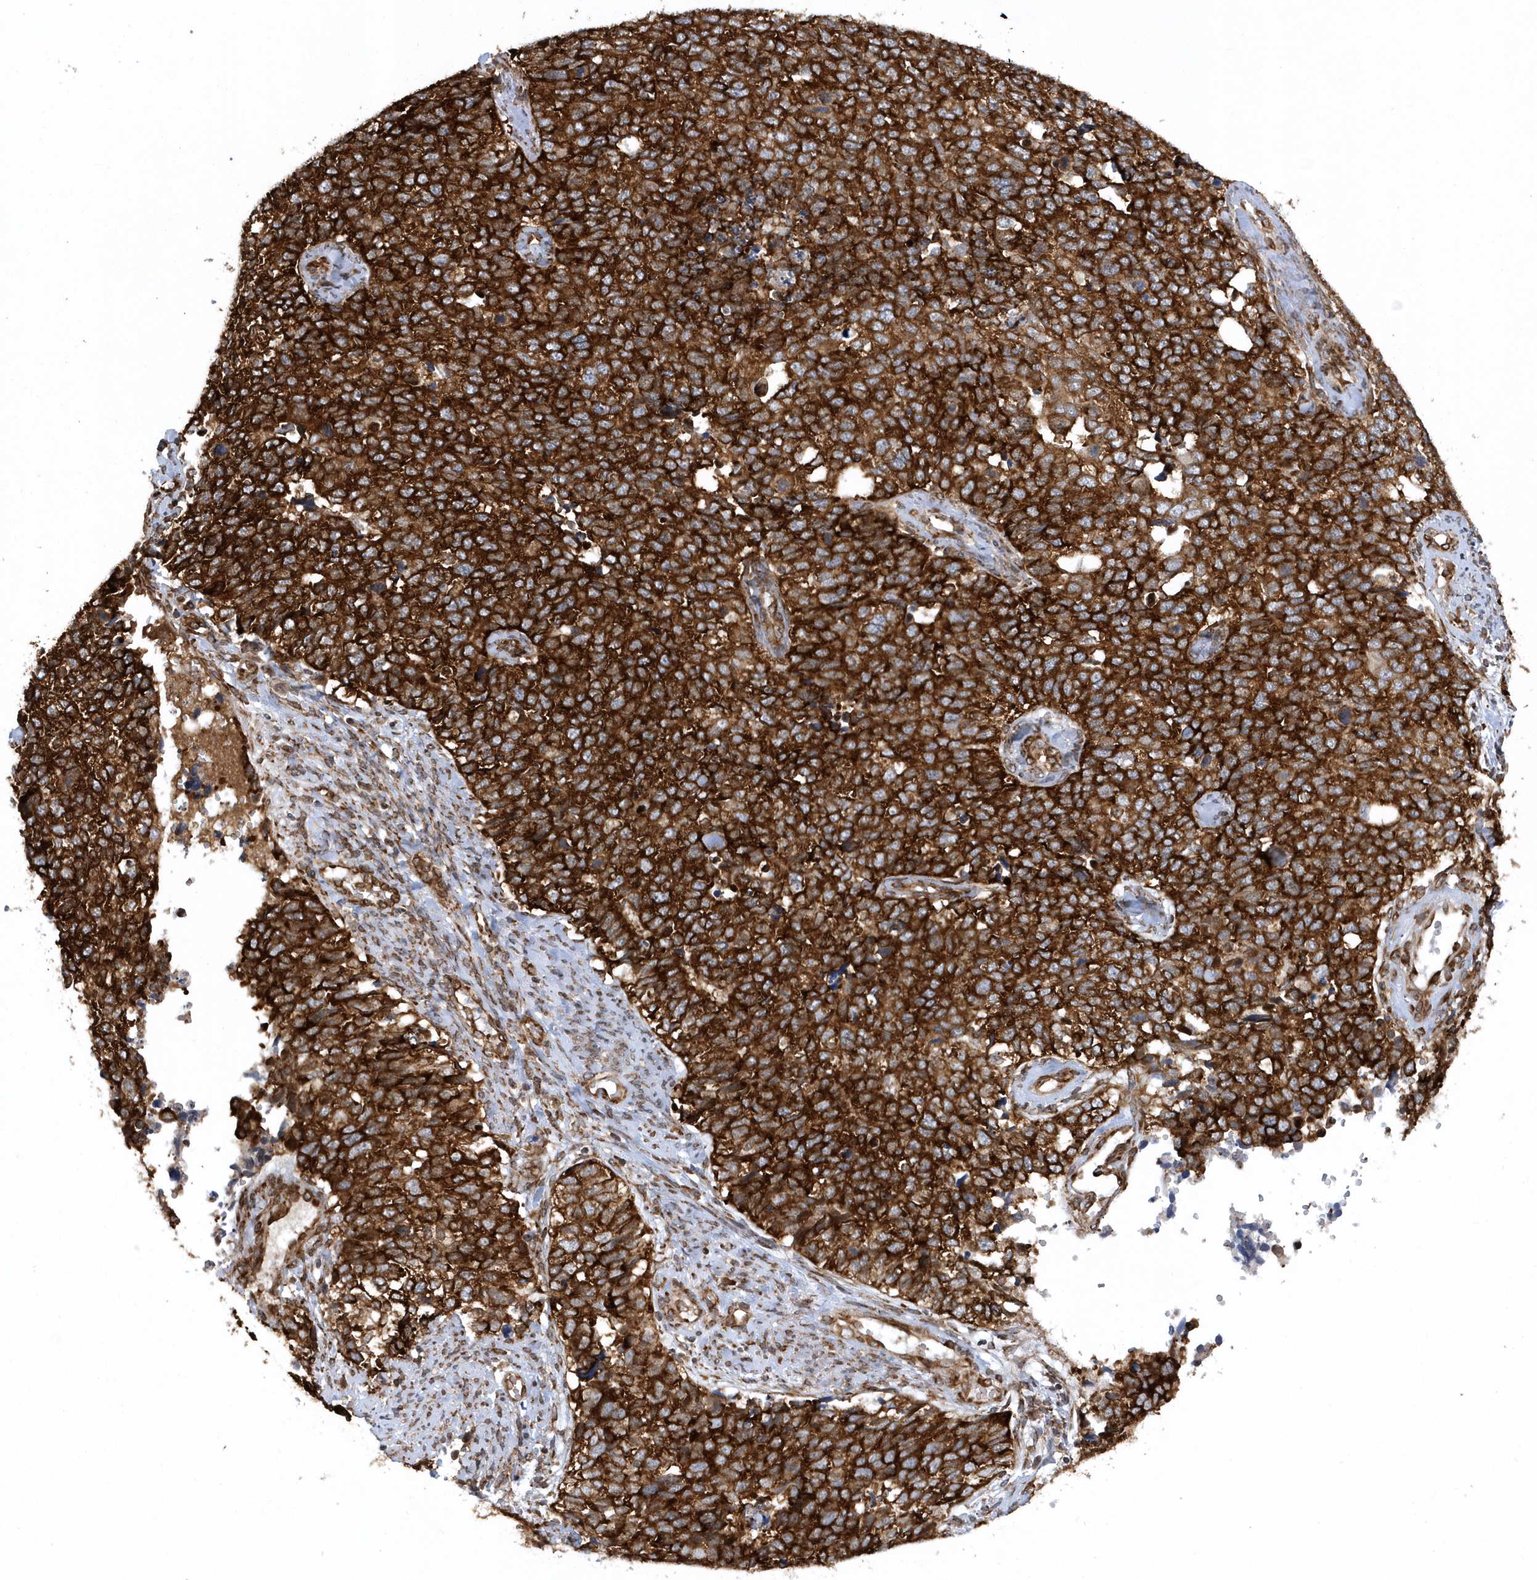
{"staining": {"intensity": "strong", "quantity": ">75%", "location": "cytoplasmic/membranous"}, "tissue": "cervical cancer", "cell_type": "Tumor cells", "image_type": "cancer", "snomed": [{"axis": "morphology", "description": "Squamous cell carcinoma, NOS"}, {"axis": "topography", "description": "Cervix"}], "caption": "Strong cytoplasmic/membranous expression for a protein is appreciated in approximately >75% of tumor cells of cervical cancer (squamous cell carcinoma) using IHC.", "gene": "PHF1", "patient": {"sex": "female", "age": 63}}